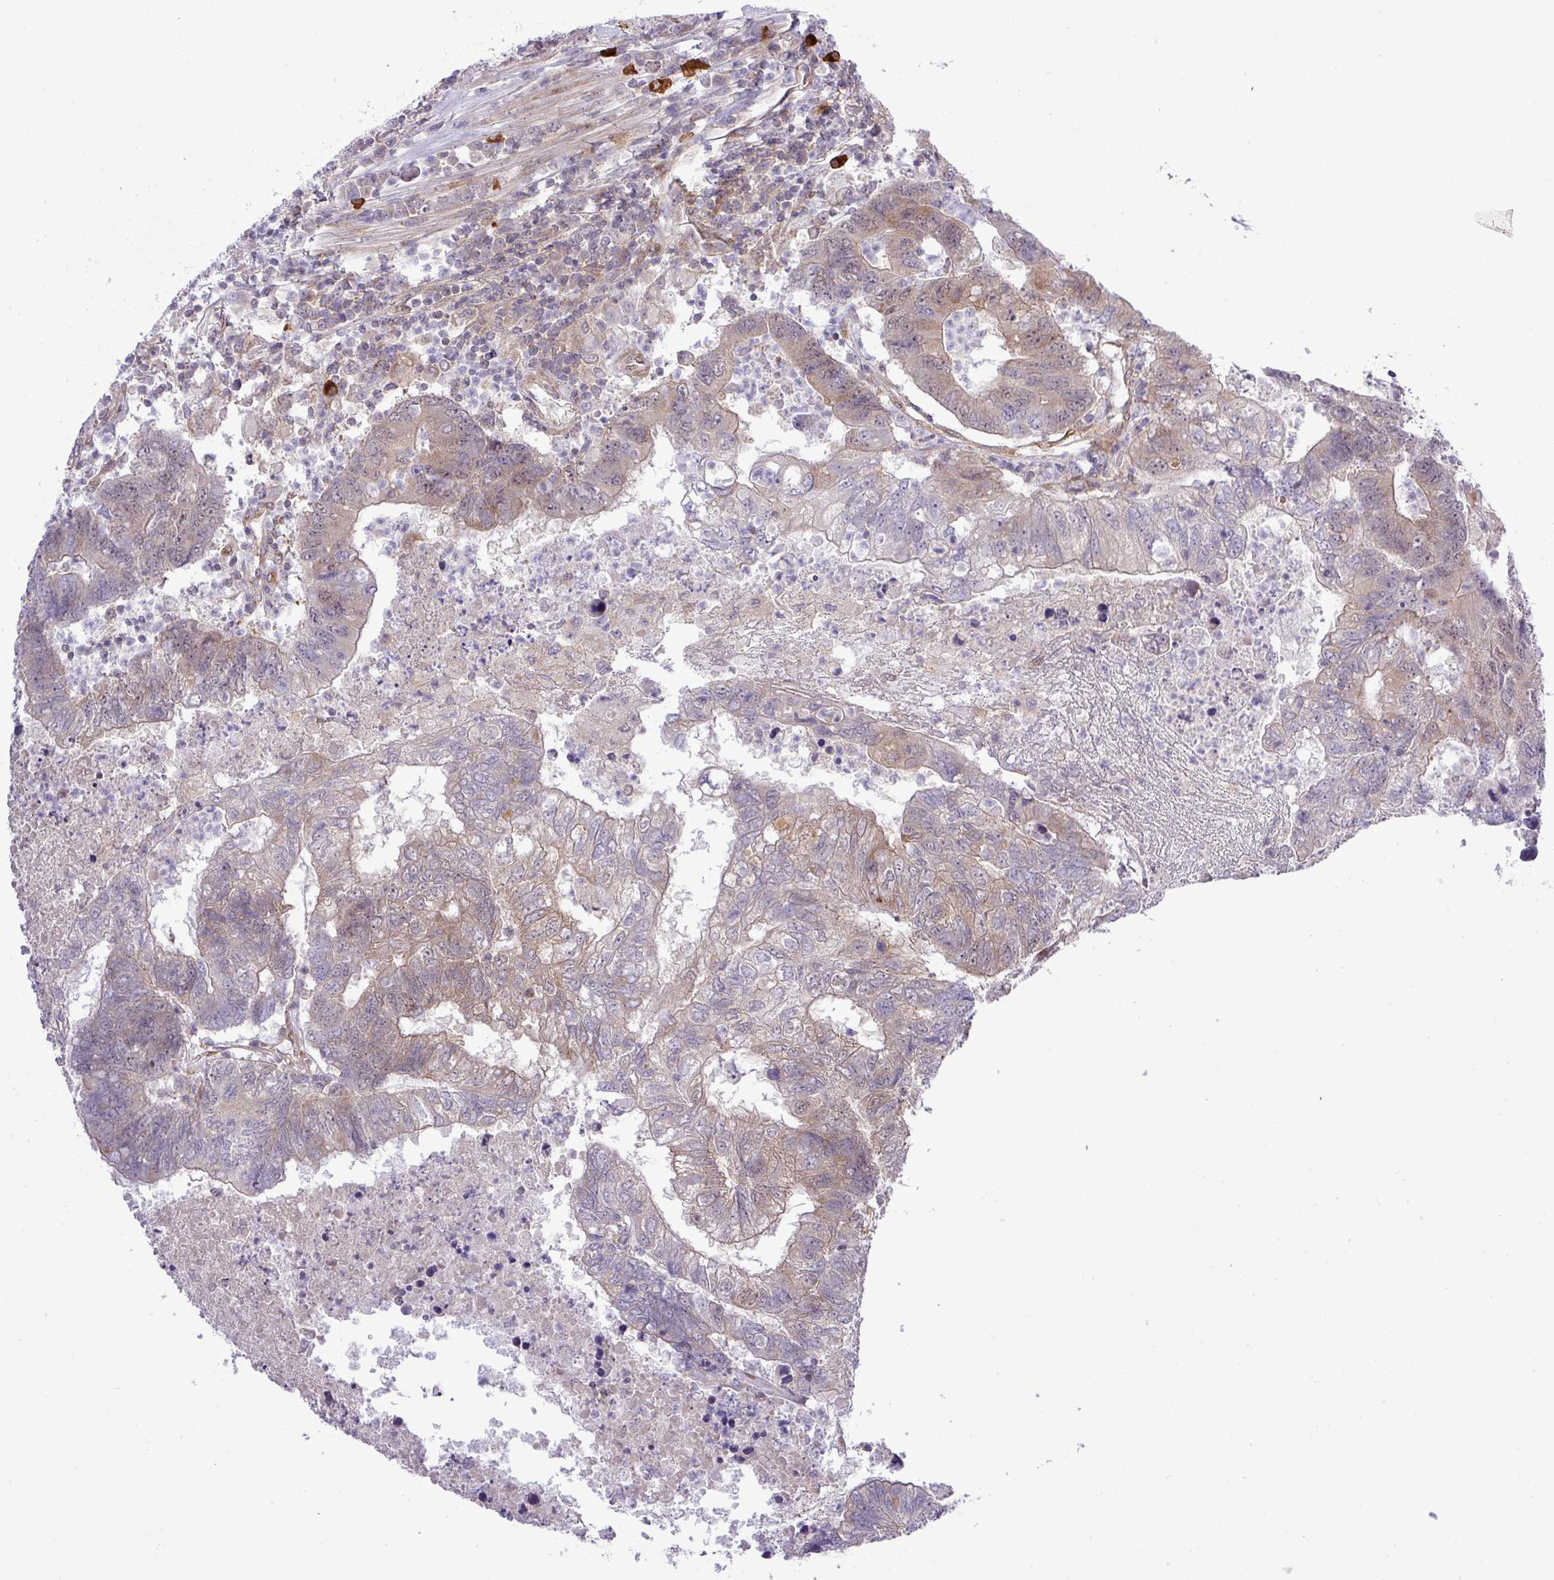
{"staining": {"intensity": "weak", "quantity": ">75%", "location": "cytoplasmic/membranous"}, "tissue": "colorectal cancer", "cell_type": "Tumor cells", "image_type": "cancer", "snomed": [{"axis": "morphology", "description": "Adenocarcinoma, NOS"}, {"axis": "topography", "description": "Colon"}], "caption": "A photomicrograph showing weak cytoplasmic/membranous staining in about >75% of tumor cells in adenocarcinoma (colorectal), as visualized by brown immunohistochemical staining.", "gene": "FAM222B", "patient": {"sex": "female", "age": 48}}